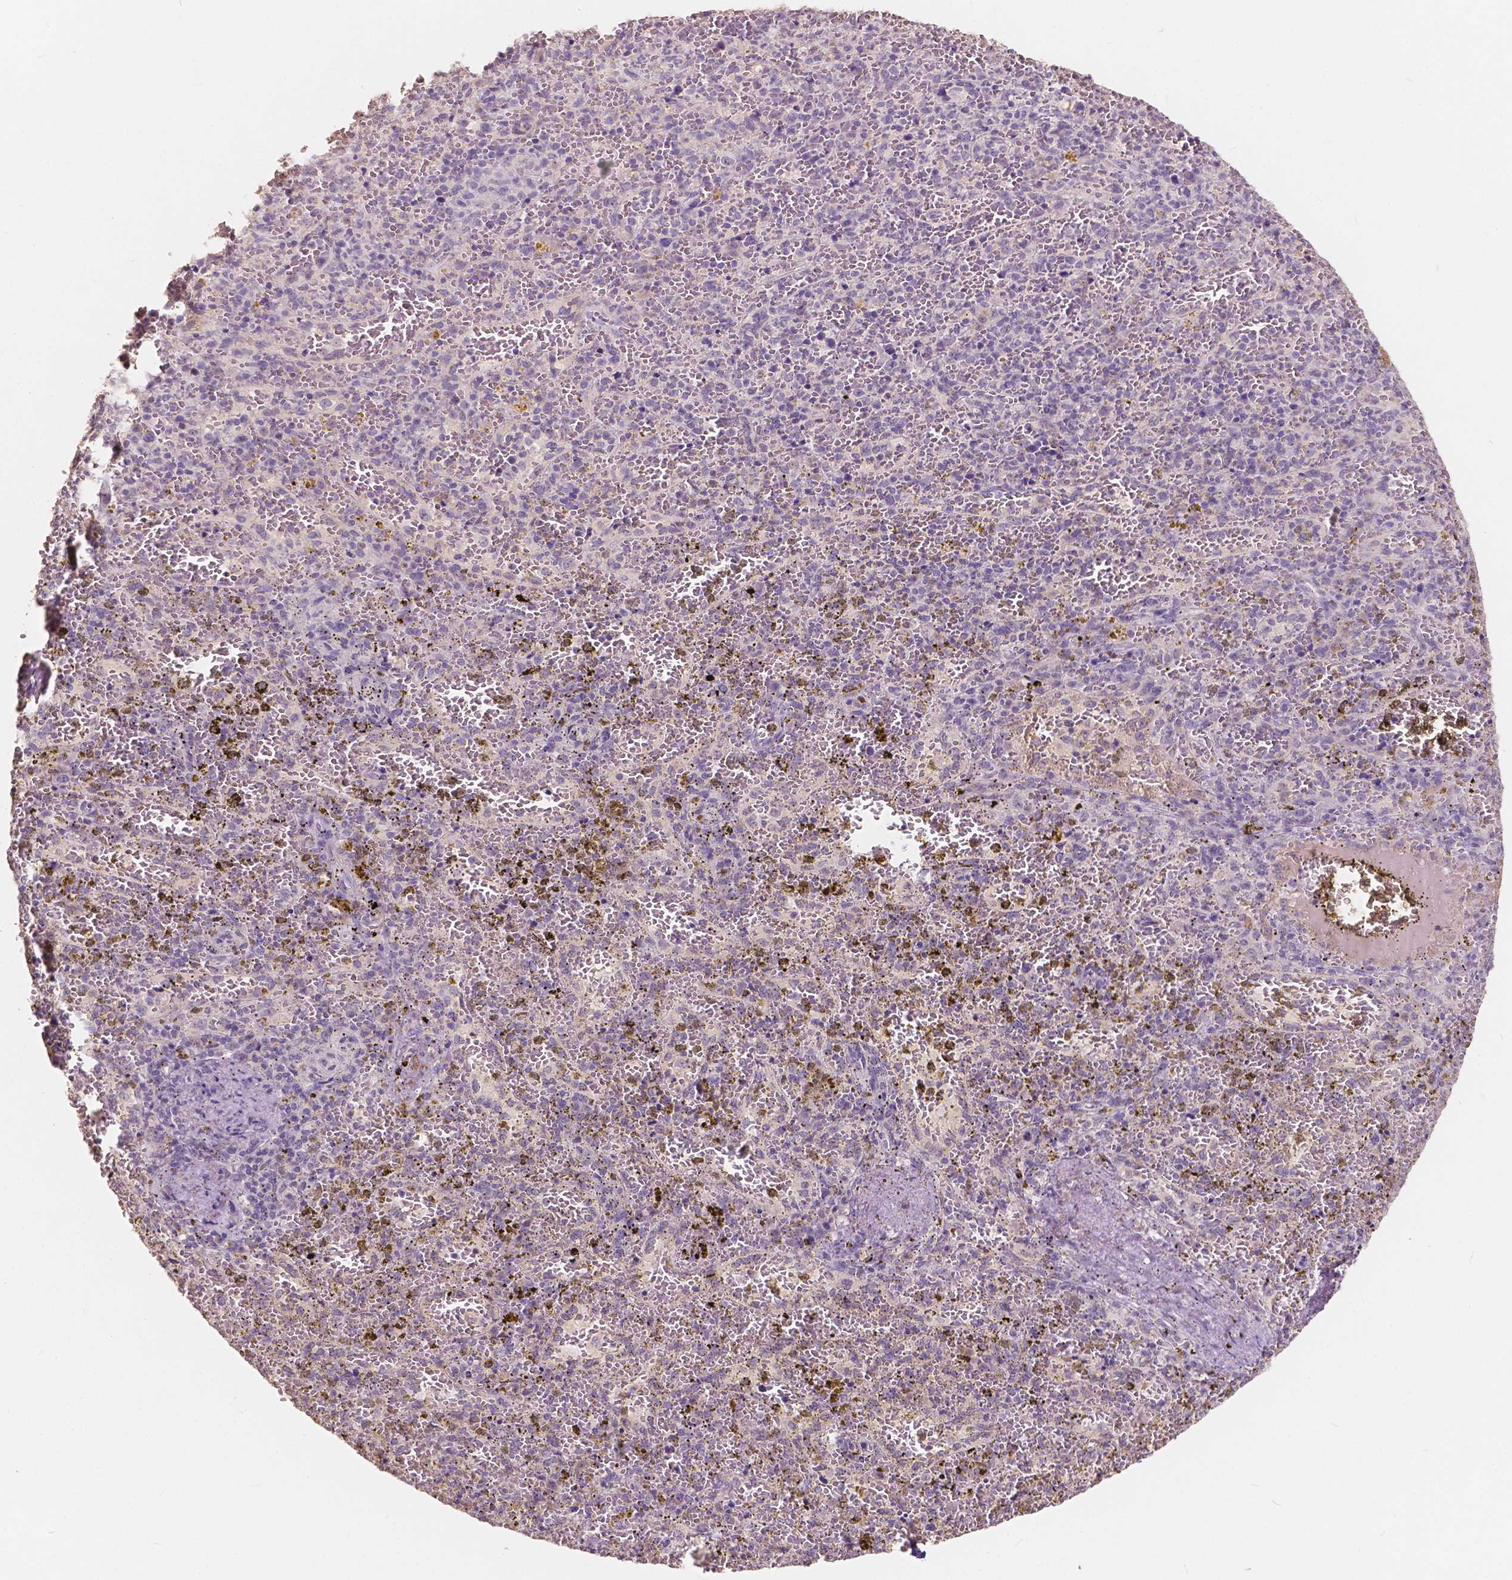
{"staining": {"intensity": "negative", "quantity": "none", "location": "none"}, "tissue": "spleen", "cell_type": "Cells in red pulp", "image_type": "normal", "snomed": [{"axis": "morphology", "description": "Normal tissue, NOS"}, {"axis": "topography", "description": "Spleen"}], "caption": "DAB (3,3'-diaminobenzidine) immunohistochemical staining of benign spleen displays no significant positivity in cells in red pulp. (DAB immunohistochemistry (IHC), high magnification).", "gene": "SOX15", "patient": {"sex": "female", "age": 50}}